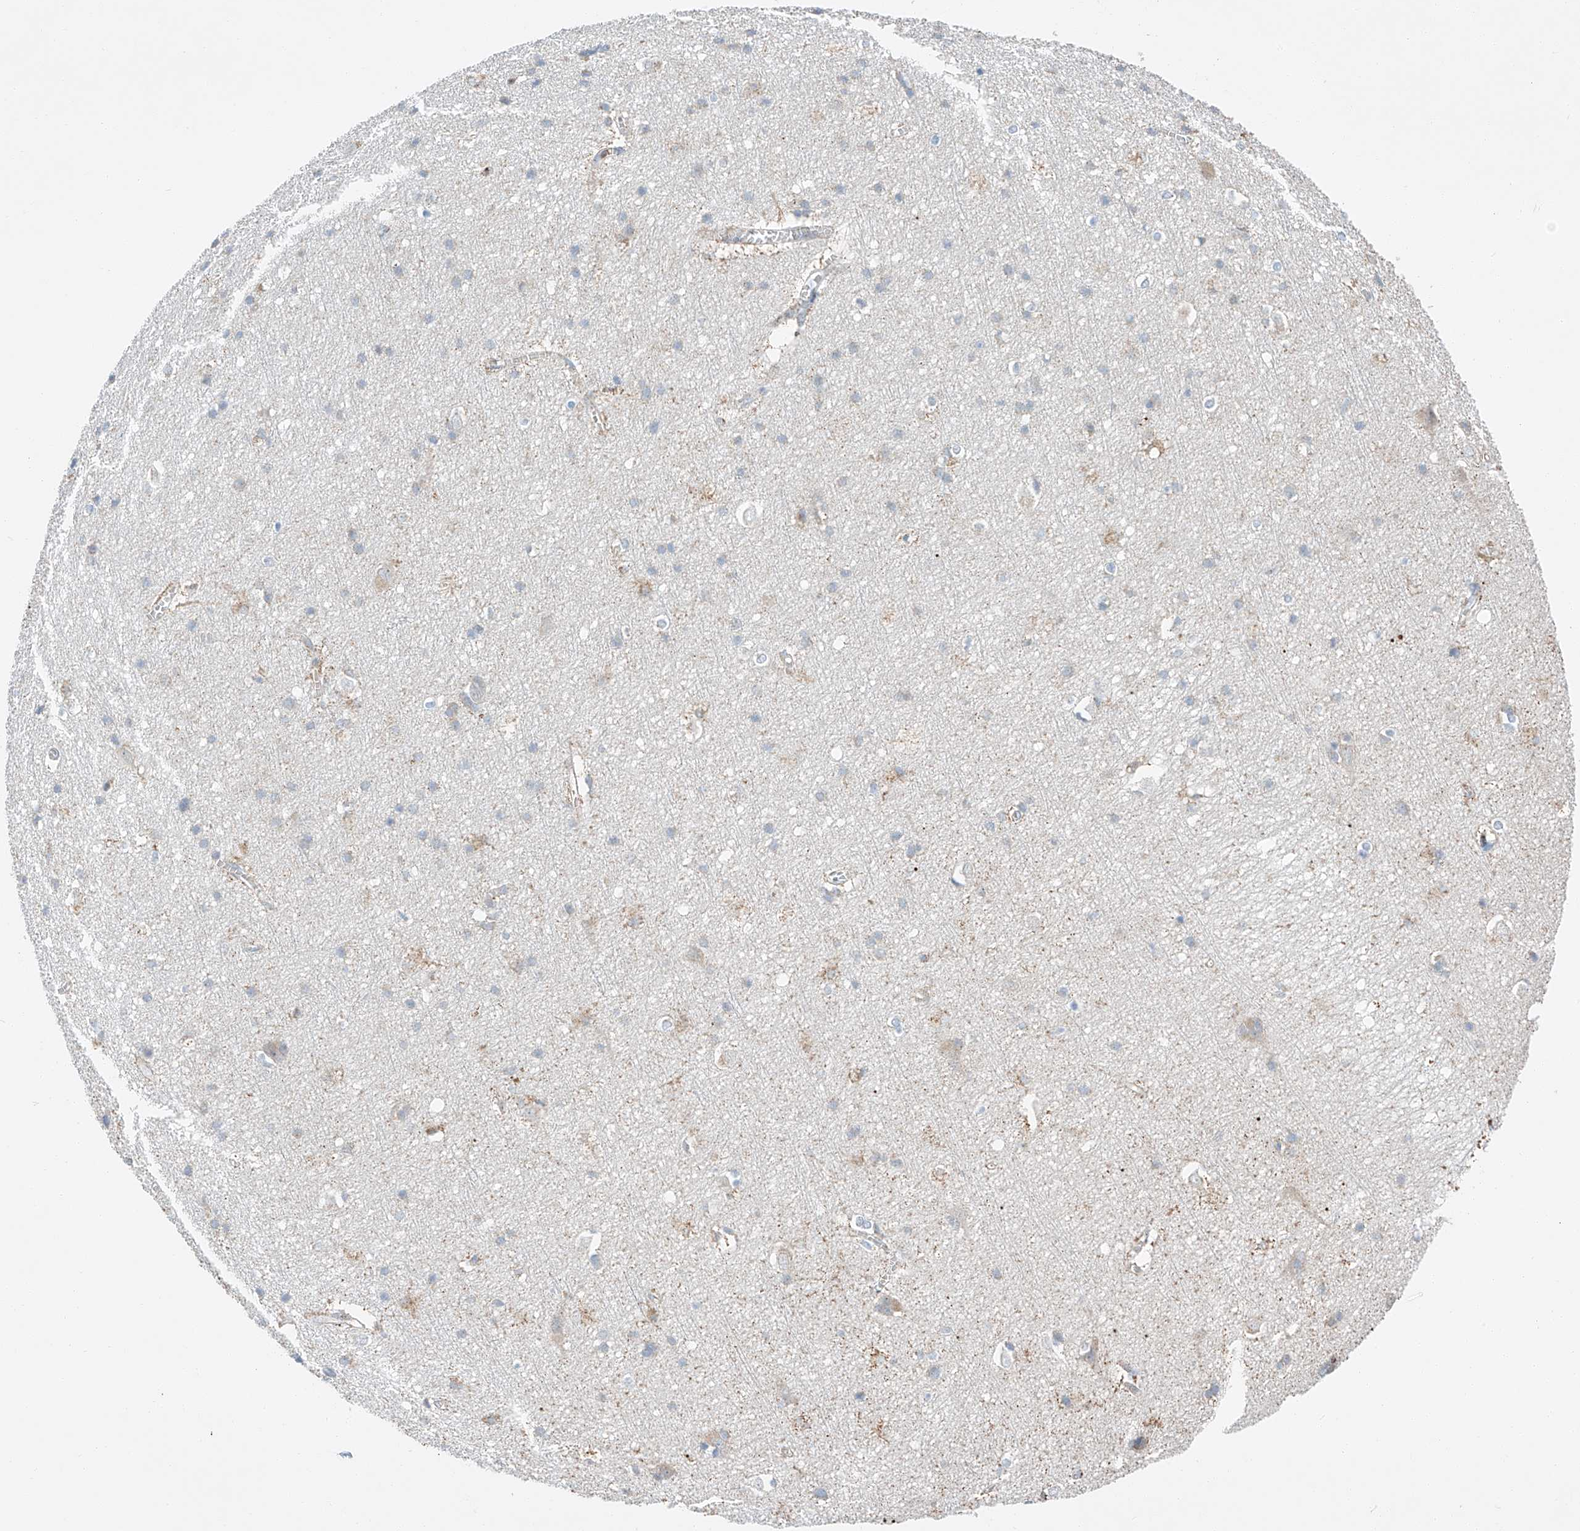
{"staining": {"intensity": "moderate", "quantity": "<25%", "location": "cytoplasmic/membranous"}, "tissue": "cerebral cortex", "cell_type": "Endothelial cells", "image_type": "normal", "snomed": [{"axis": "morphology", "description": "Normal tissue, NOS"}, {"axis": "topography", "description": "Cerebral cortex"}], "caption": "A high-resolution micrograph shows immunohistochemistry staining of unremarkable cerebral cortex, which displays moderate cytoplasmic/membranous staining in approximately <25% of endothelial cells.", "gene": "RUSC1", "patient": {"sex": "male", "age": 54}}